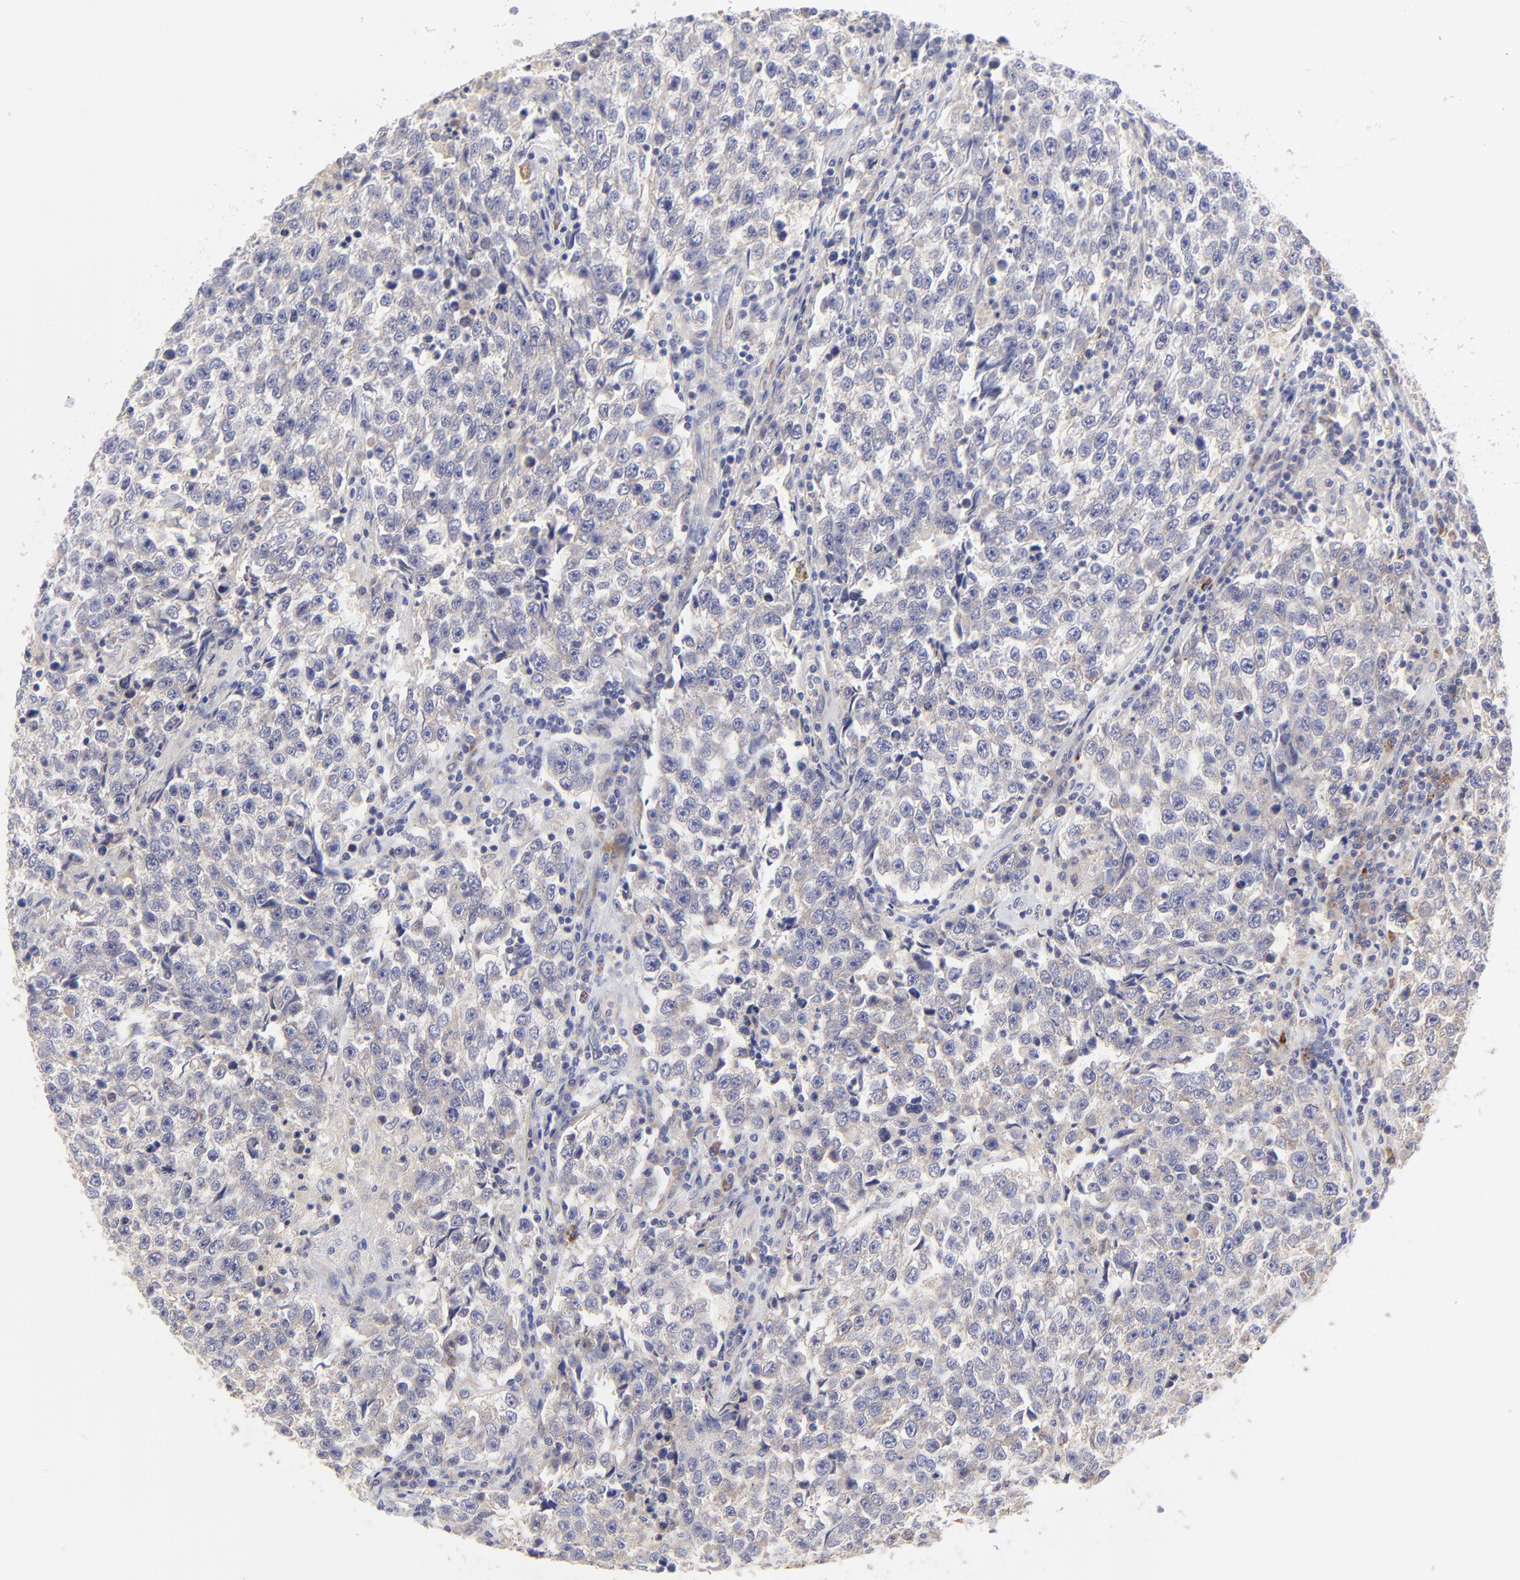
{"staining": {"intensity": "weak", "quantity": "<25%", "location": "cytoplasmic/membranous"}, "tissue": "testis cancer", "cell_type": "Tumor cells", "image_type": "cancer", "snomed": [{"axis": "morphology", "description": "Seminoma, NOS"}, {"axis": "topography", "description": "Testis"}], "caption": "A micrograph of testis seminoma stained for a protein displays no brown staining in tumor cells. (Stains: DAB IHC with hematoxylin counter stain, Microscopy: brightfield microscopy at high magnification).", "gene": "LHFPL1", "patient": {"sex": "male", "age": 36}}